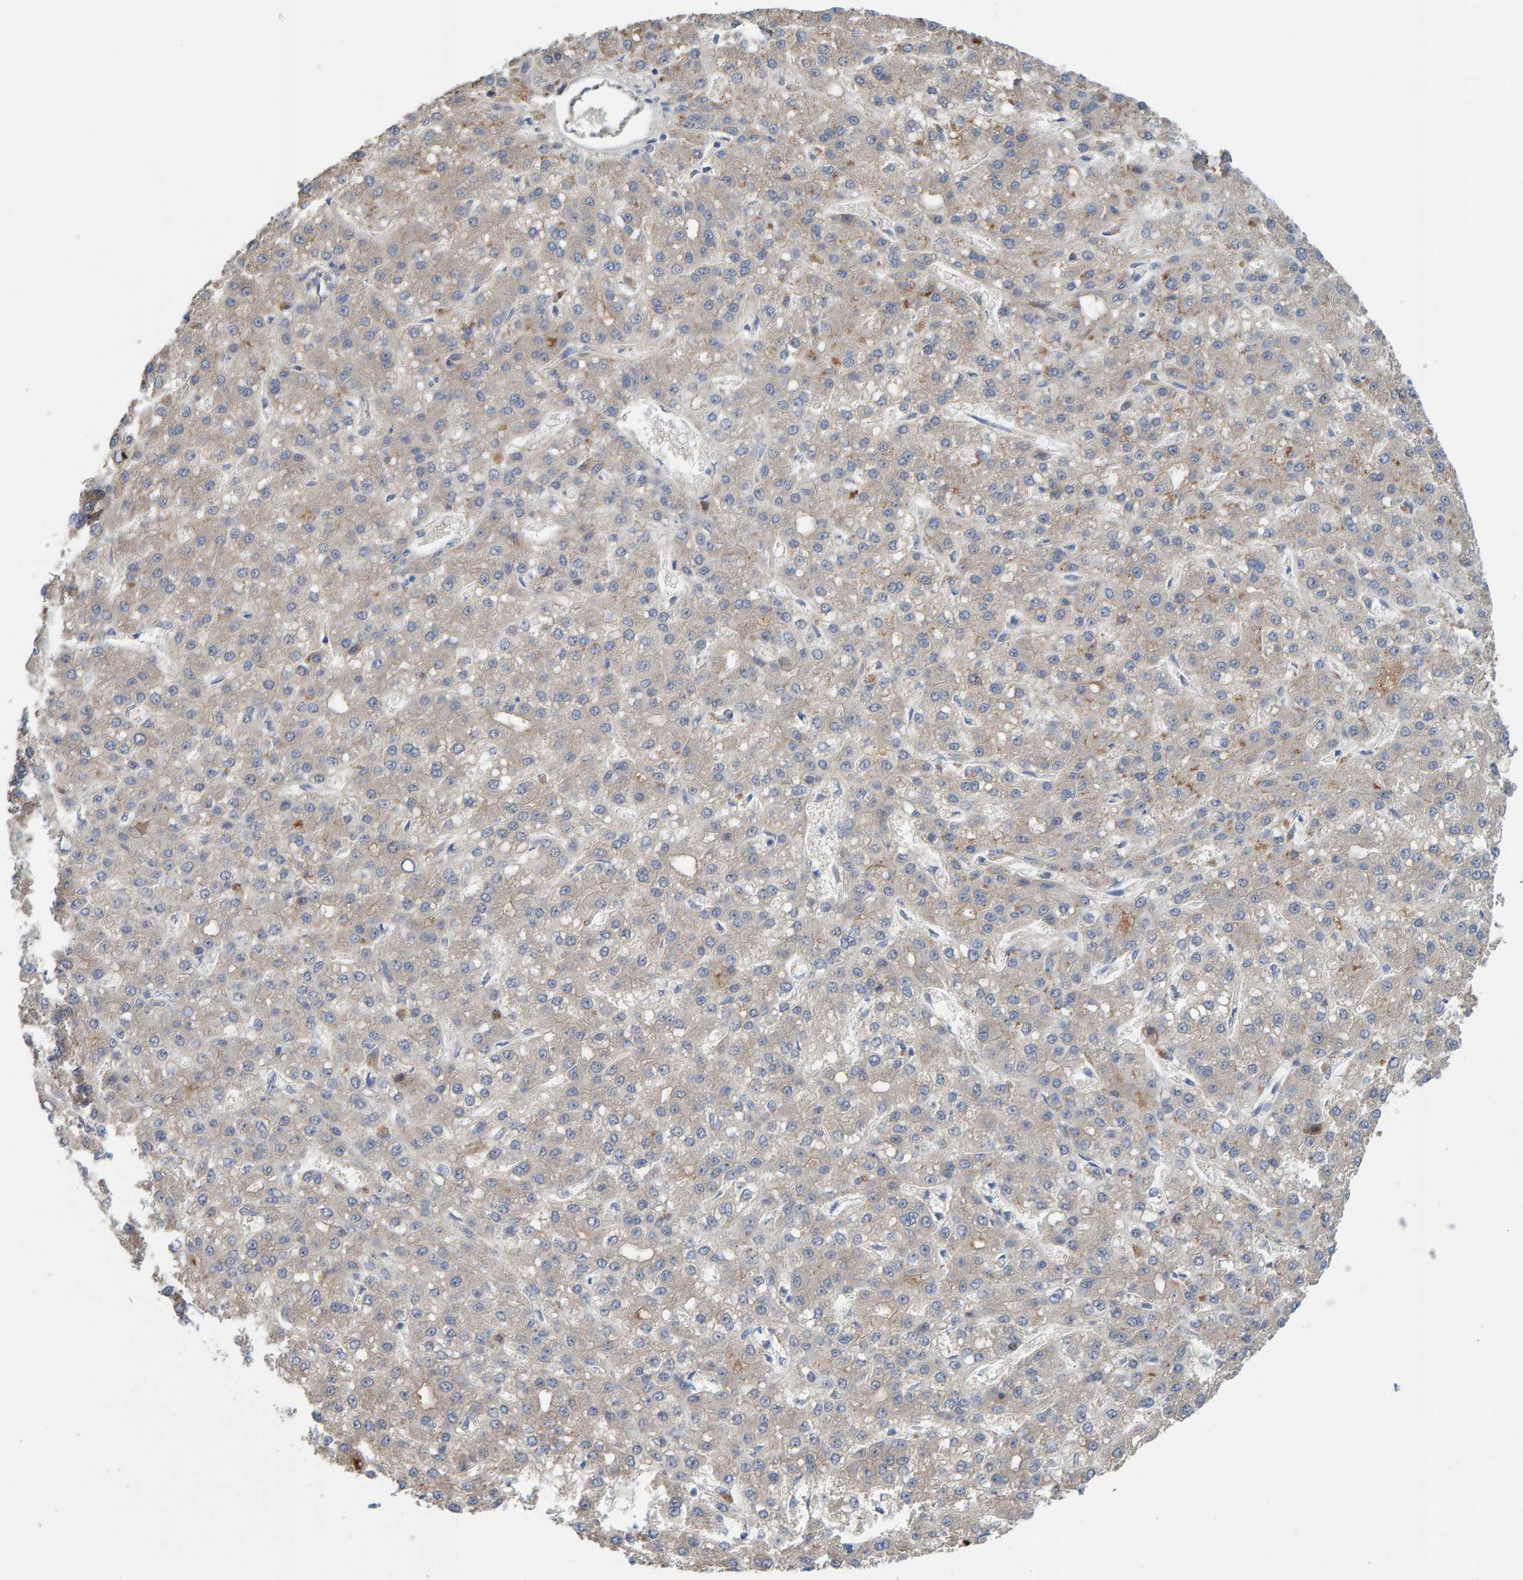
{"staining": {"intensity": "weak", "quantity": ">75%", "location": "cytoplasmic/membranous"}, "tissue": "liver cancer", "cell_type": "Tumor cells", "image_type": "cancer", "snomed": [{"axis": "morphology", "description": "Carcinoma, Hepatocellular, NOS"}, {"axis": "topography", "description": "Liver"}], "caption": "Protein expression analysis of human liver hepatocellular carcinoma reveals weak cytoplasmic/membranous expression in about >75% of tumor cells.", "gene": "LRSAM1", "patient": {"sex": "male", "age": 67}}